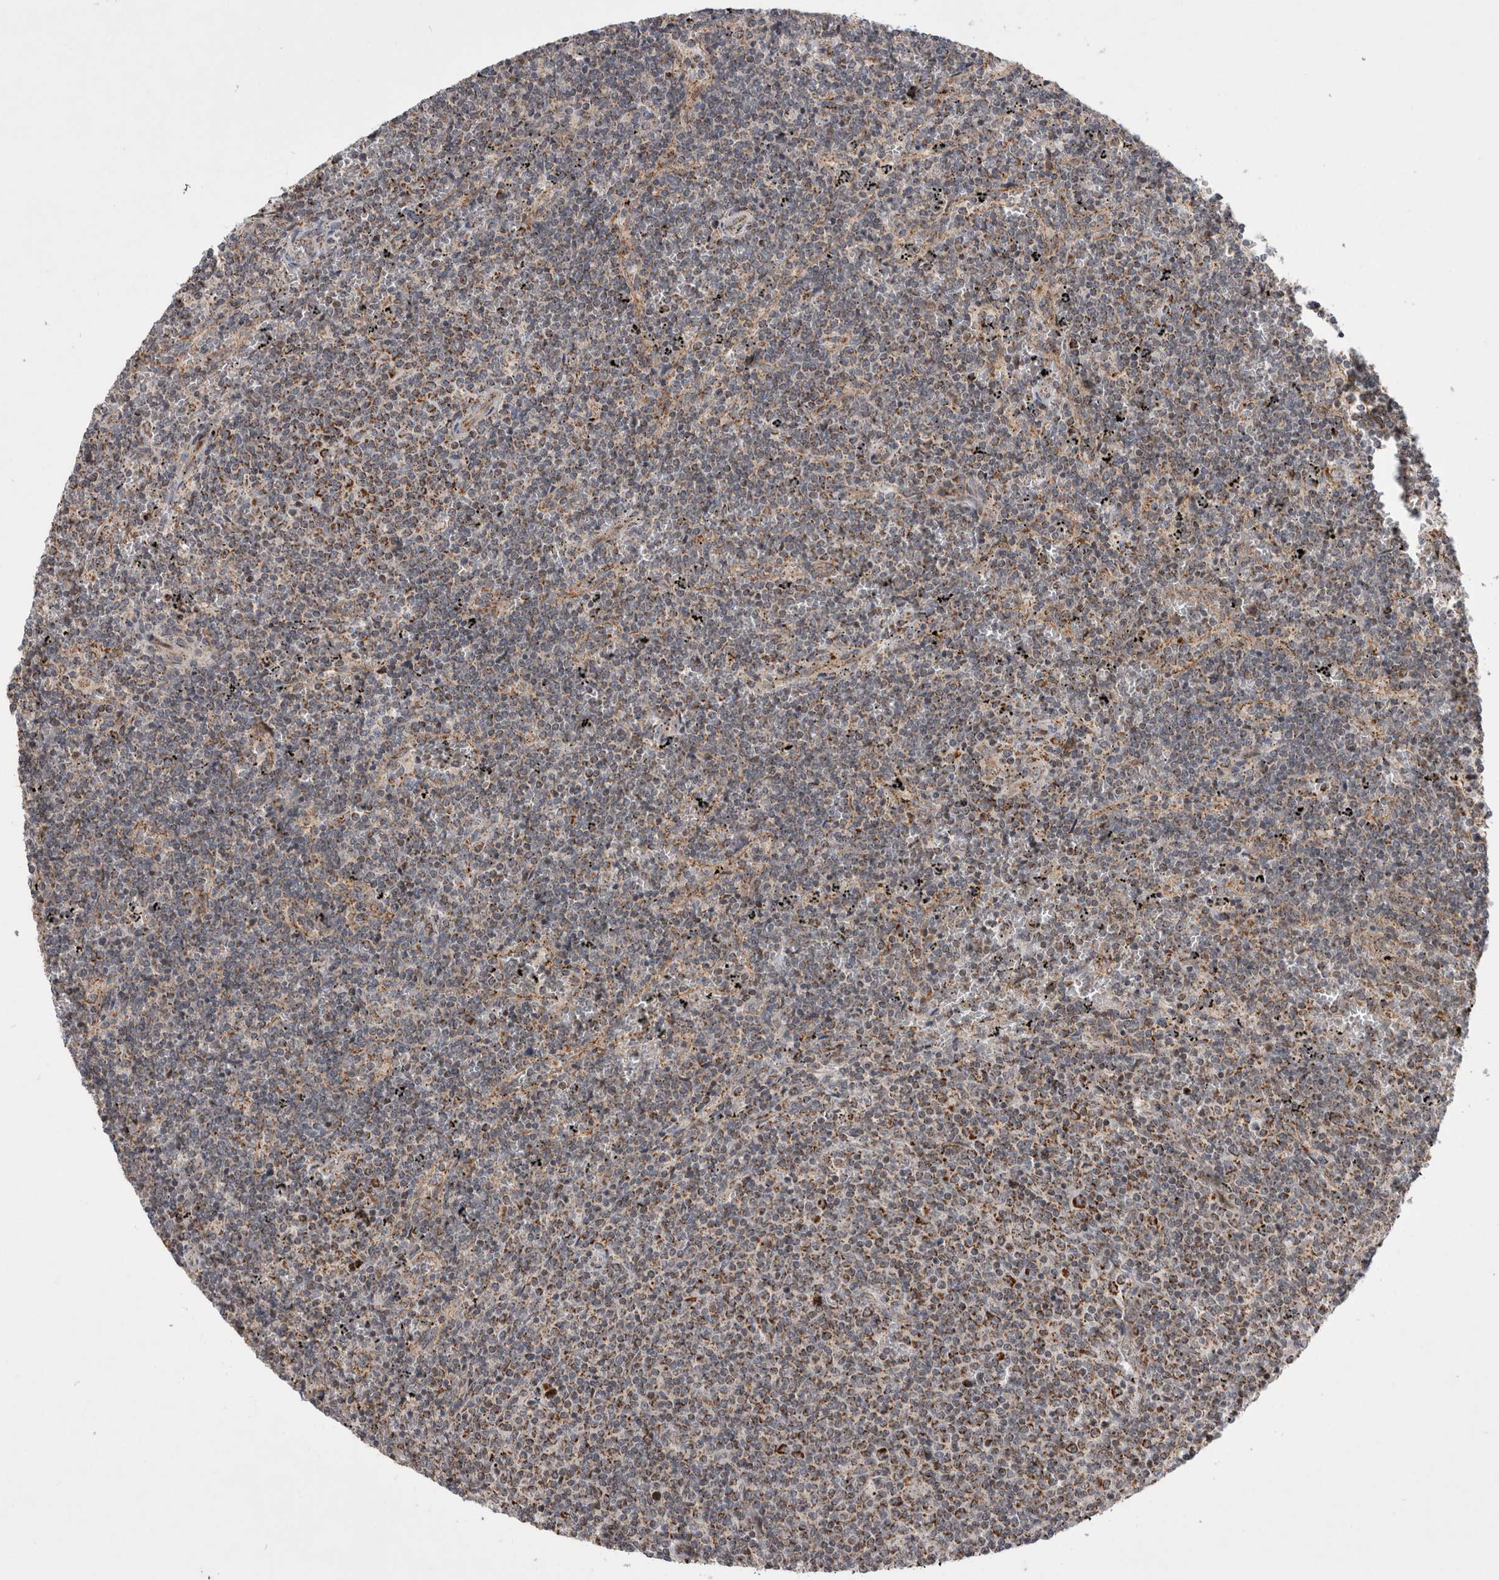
{"staining": {"intensity": "moderate", "quantity": "25%-75%", "location": "cytoplasmic/membranous"}, "tissue": "lymphoma", "cell_type": "Tumor cells", "image_type": "cancer", "snomed": [{"axis": "morphology", "description": "Malignant lymphoma, non-Hodgkin's type, Low grade"}, {"axis": "topography", "description": "Spleen"}], "caption": "High-power microscopy captured an immunohistochemistry (IHC) photomicrograph of low-grade malignant lymphoma, non-Hodgkin's type, revealing moderate cytoplasmic/membranous staining in about 25%-75% of tumor cells.", "gene": "MRPL37", "patient": {"sex": "female", "age": 50}}